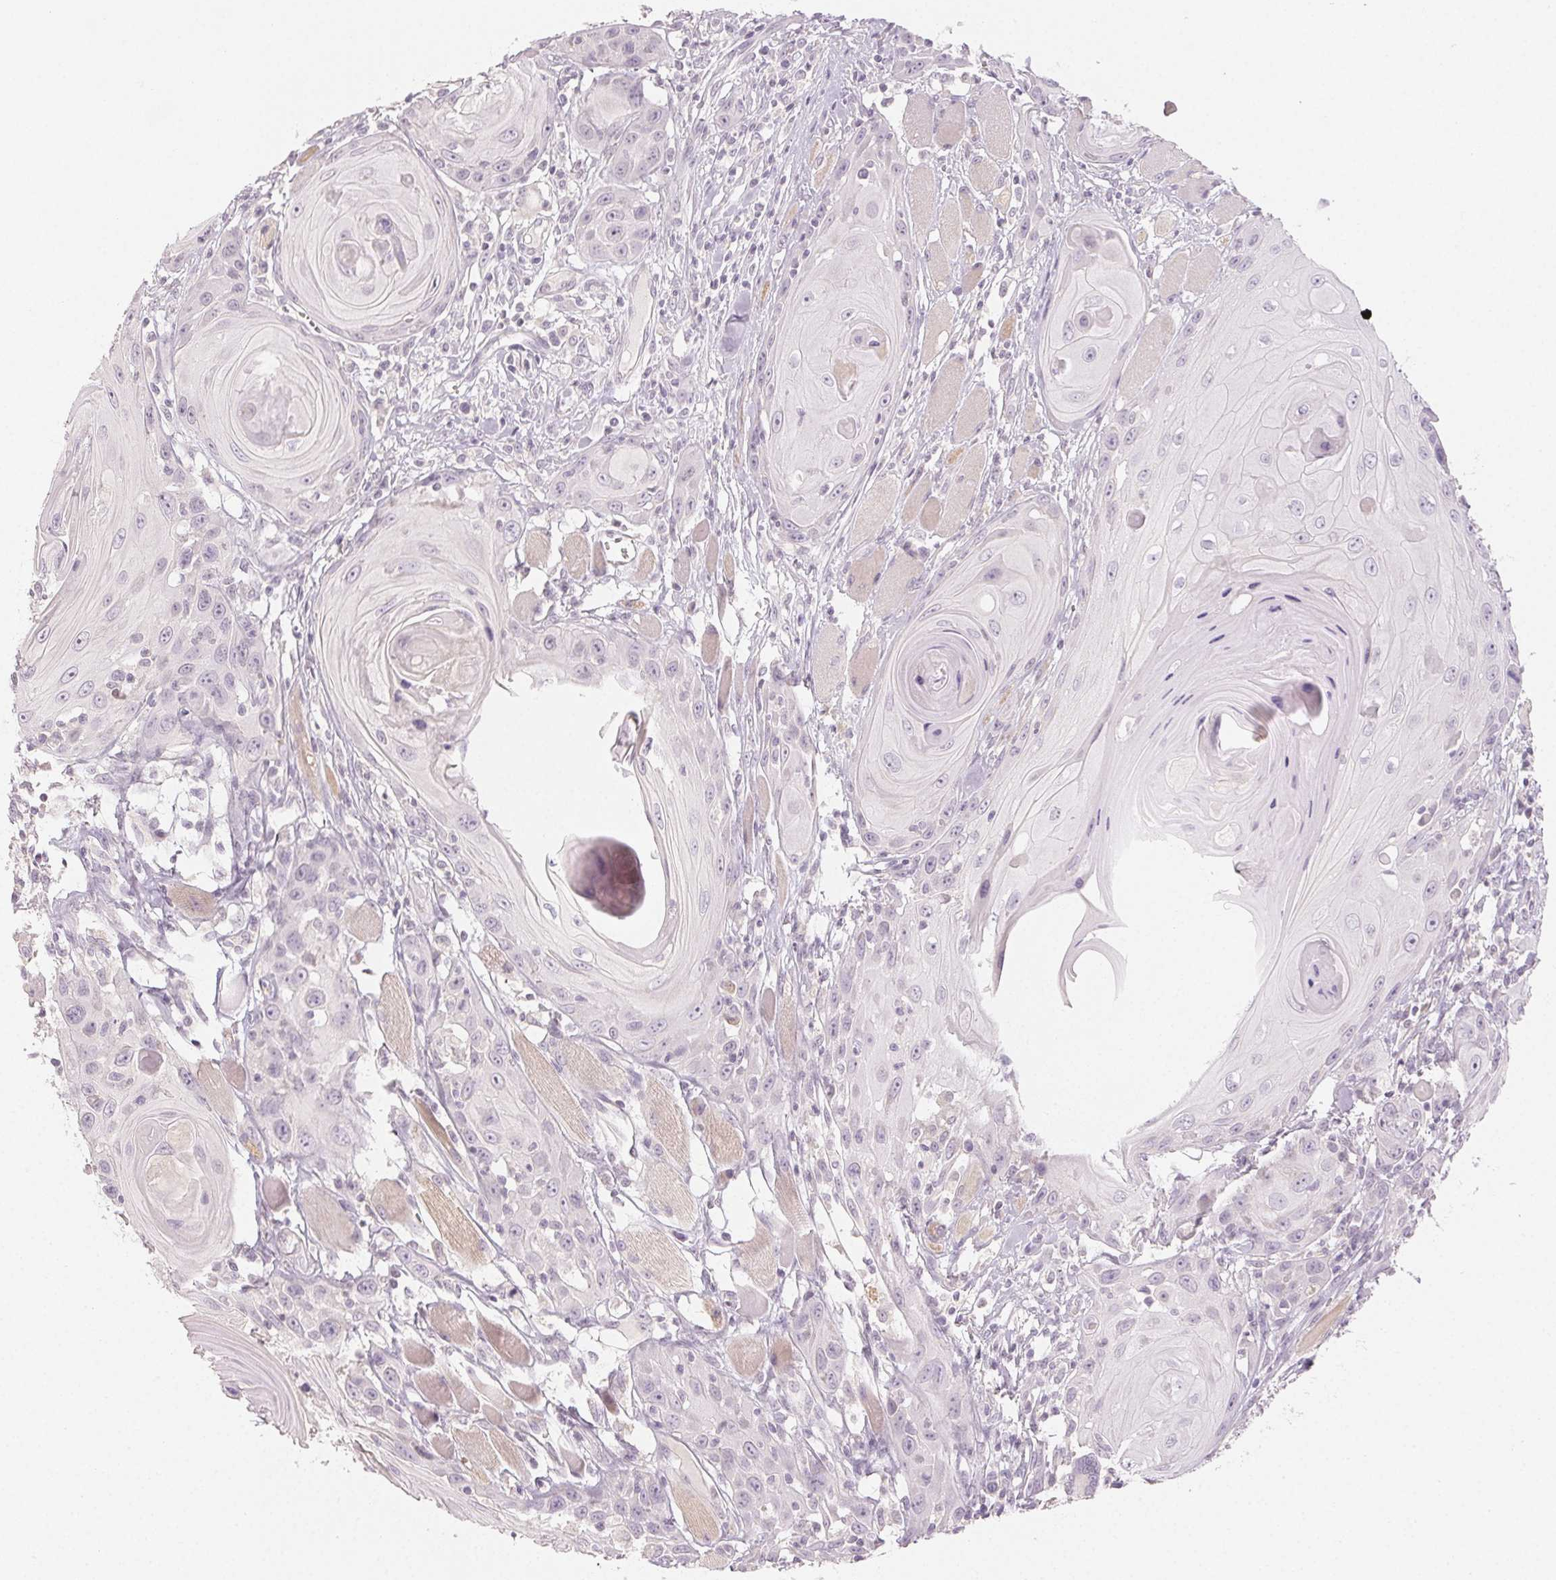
{"staining": {"intensity": "negative", "quantity": "none", "location": "none"}, "tissue": "head and neck cancer", "cell_type": "Tumor cells", "image_type": "cancer", "snomed": [{"axis": "morphology", "description": "Squamous cell carcinoma, NOS"}, {"axis": "topography", "description": "Head-Neck"}], "caption": "Tumor cells show no significant protein positivity in head and neck cancer. Brightfield microscopy of immunohistochemistry (IHC) stained with DAB (brown) and hematoxylin (blue), captured at high magnification.", "gene": "LVRN", "patient": {"sex": "female", "age": 80}}